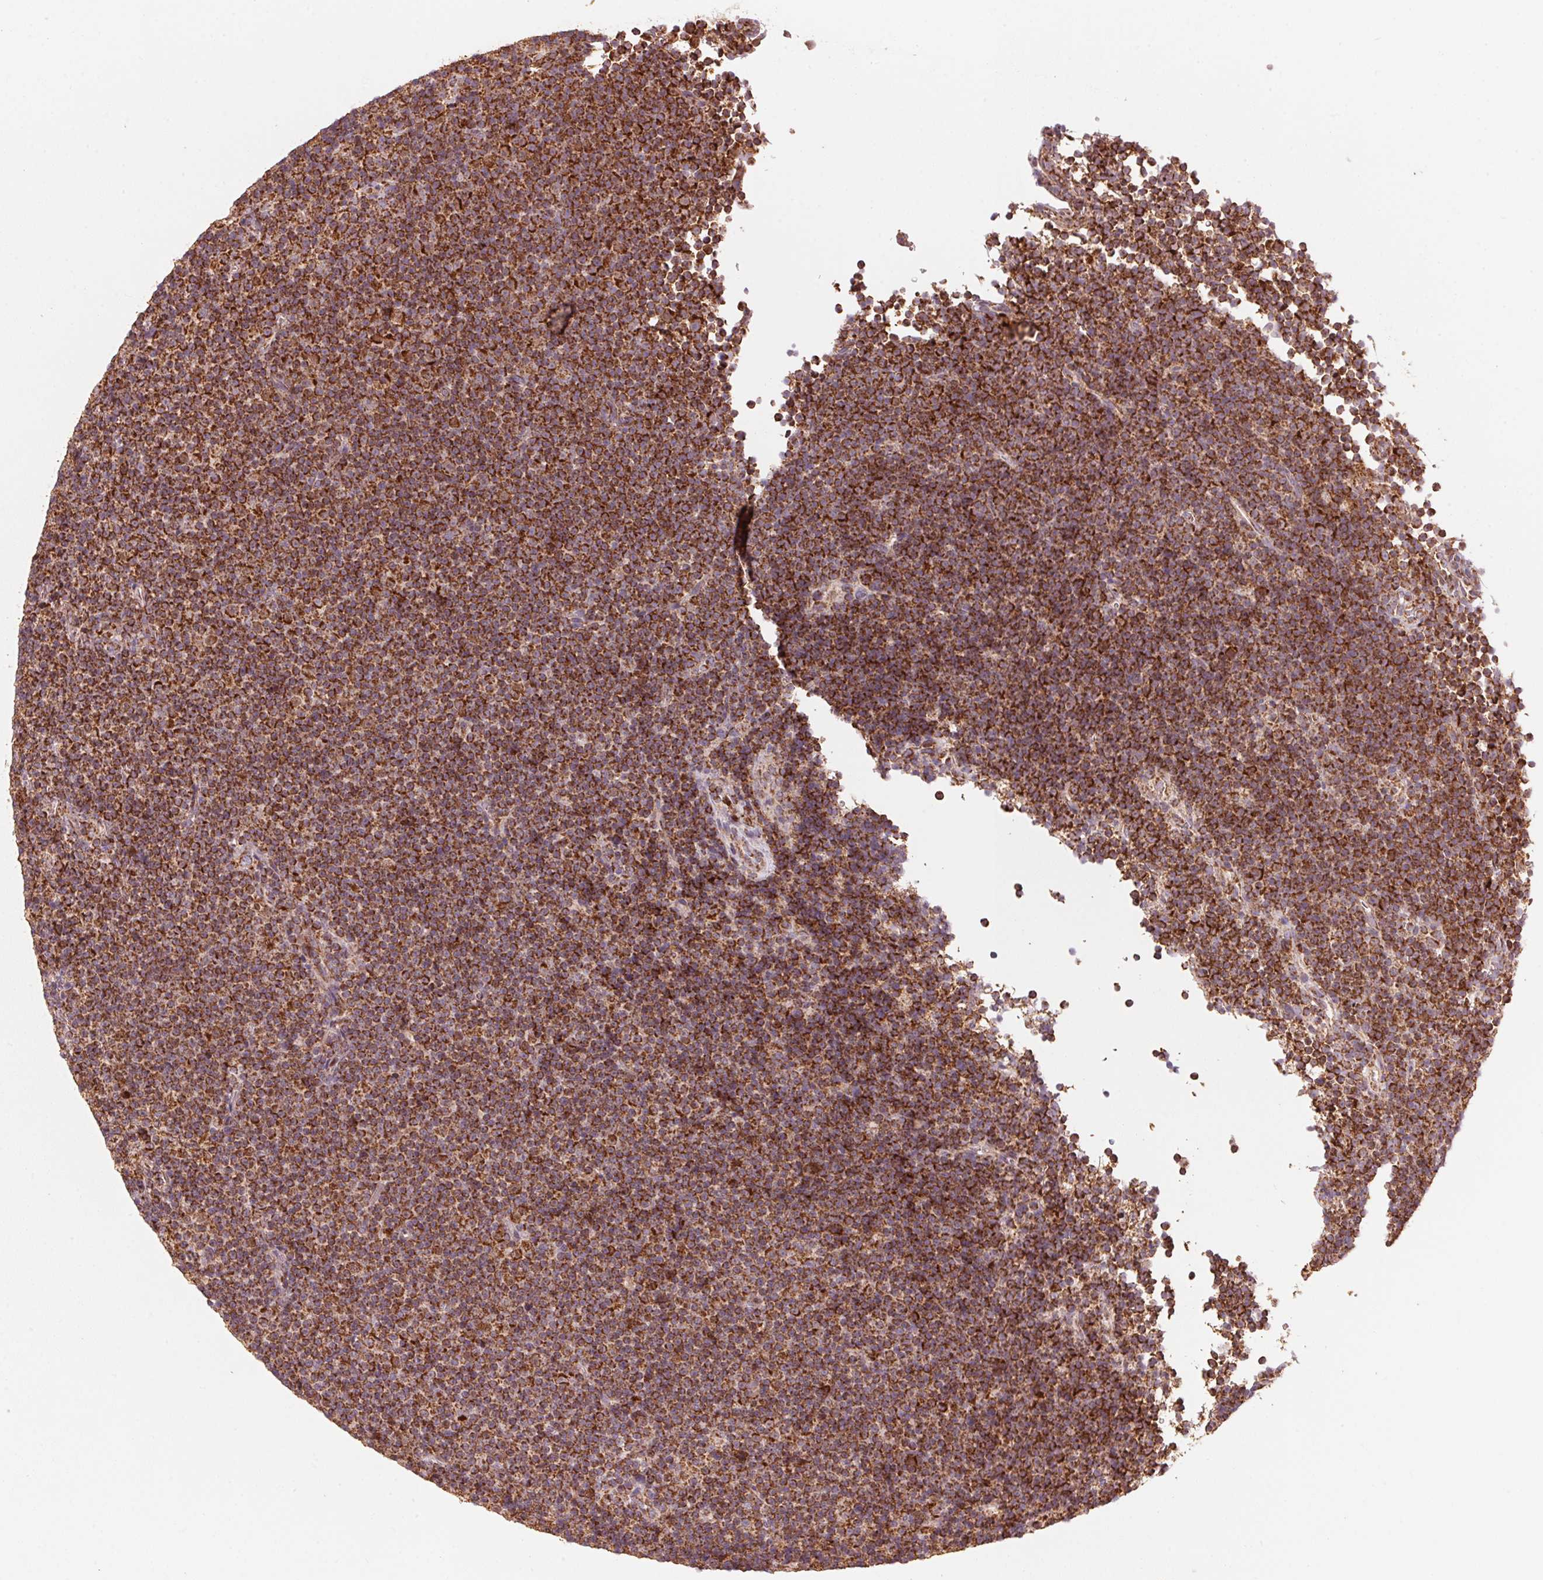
{"staining": {"intensity": "strong", "quantity": ">75%", "location": "cytoplasmic/membranous"}, "tissue": "lymphoma", "cell_type": "Tumor cells", "image_type": "cancer", "snomed": [{"axis": "morphology", "description": "Malignant lymphoma, non-Hodgkin's type, Low grade"}, {"axis": "topography", "description": "Lymph node"}], "caption": "Immunohistochemical staining of lymphoma reveals strong cytoplasmic/membranous protein expression in about >75% of tumor cells.", "gene": "TOMM70", "patient": {"sex": "female", "age": 67}}